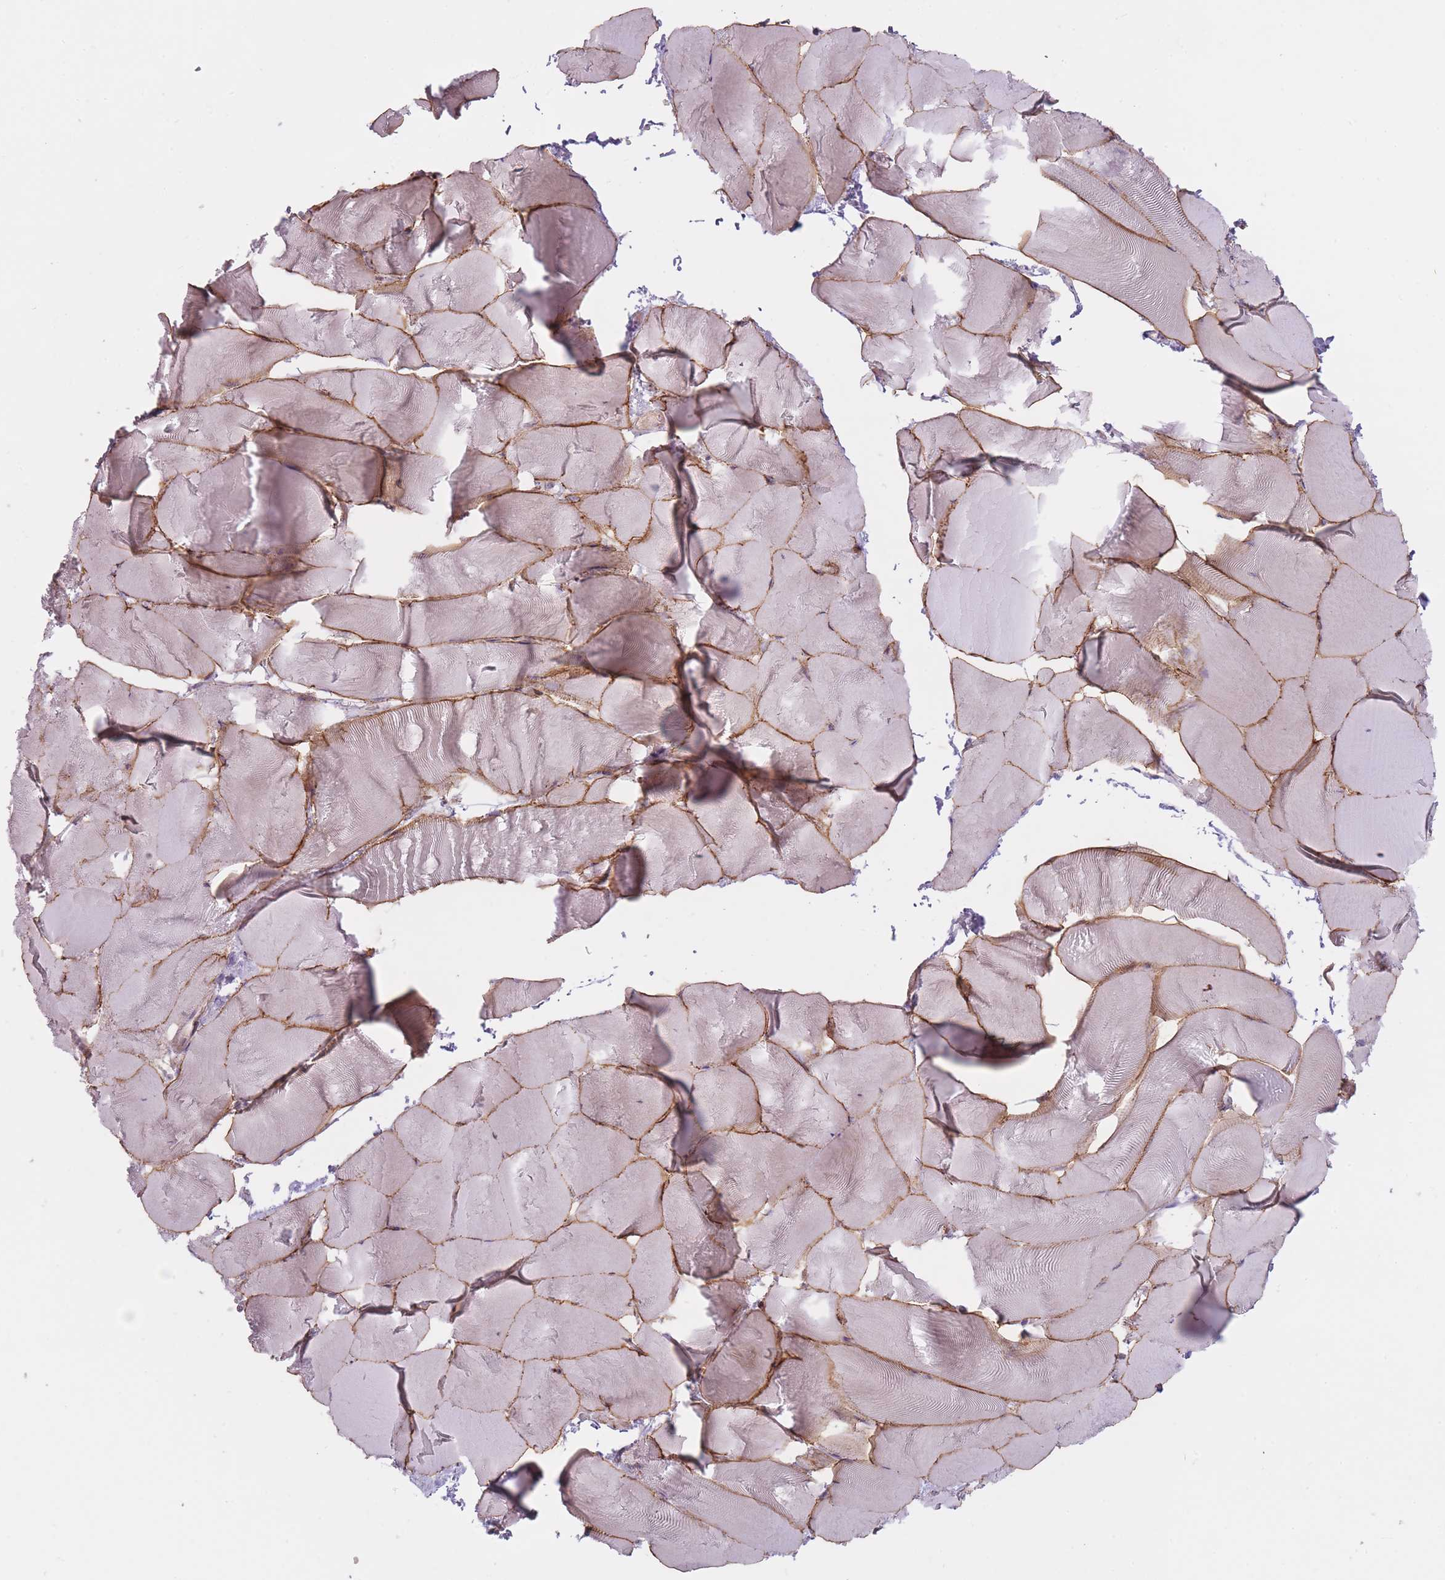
{"staining": {"intensity": "negative", "quantity": "none", "location": "none"}, "tissue": "skeletal muscle", "cell_type": "Myocytes", "image_type": "normal", "snomed": [{"axis": "morphology", "description": "Normal tissue, NOS"}, {"axis": "topography", "description": "Skeletal muscle"}], "caption": "Normal skeletal muscle was stained to show a protein in brown. There is no significant expression in myocytes.", "gene": "PGRMC2", "patient": {"sex": "female", "age": 64}}